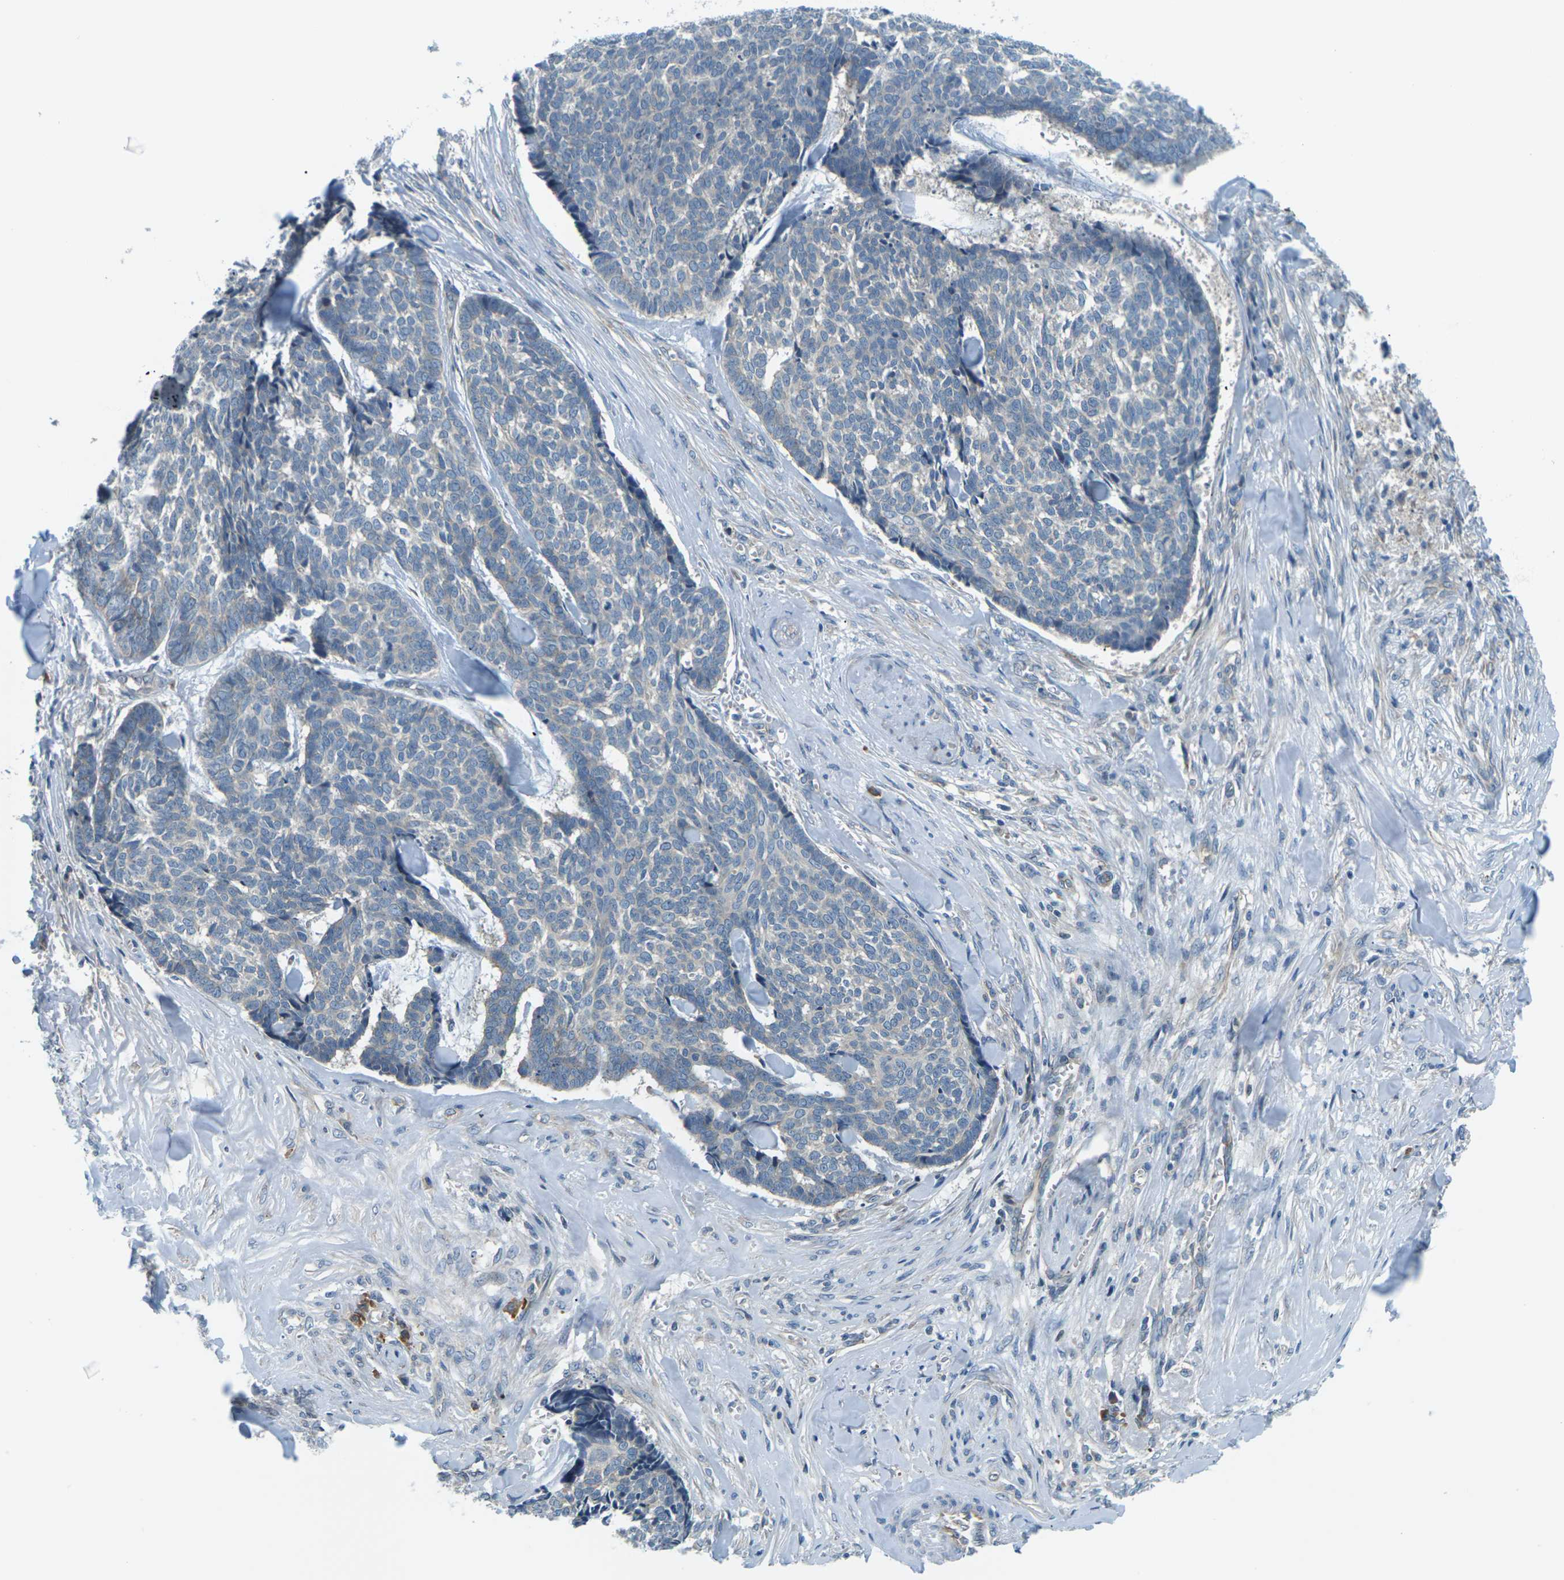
{"staining": {"intensity": "negative", "quantity": "none", "location": "none"}, "tissue": "skin cancer", "cell_type": "Tumor cells", "image_type": "cancer", "snomed": [{"axis": "morphology", "description": "Basal cell carcinoma"}, {"axis": "topography", "description": "Skin"}], "caption": "This is a photomicrograph of immunohistochemistry (IHC) staining of skin cancer (basal cell carcinoma), which shows no expression in tumor cells.", "gene": "SLC13A3", "patient": {"sex": "male", "age": 84}}